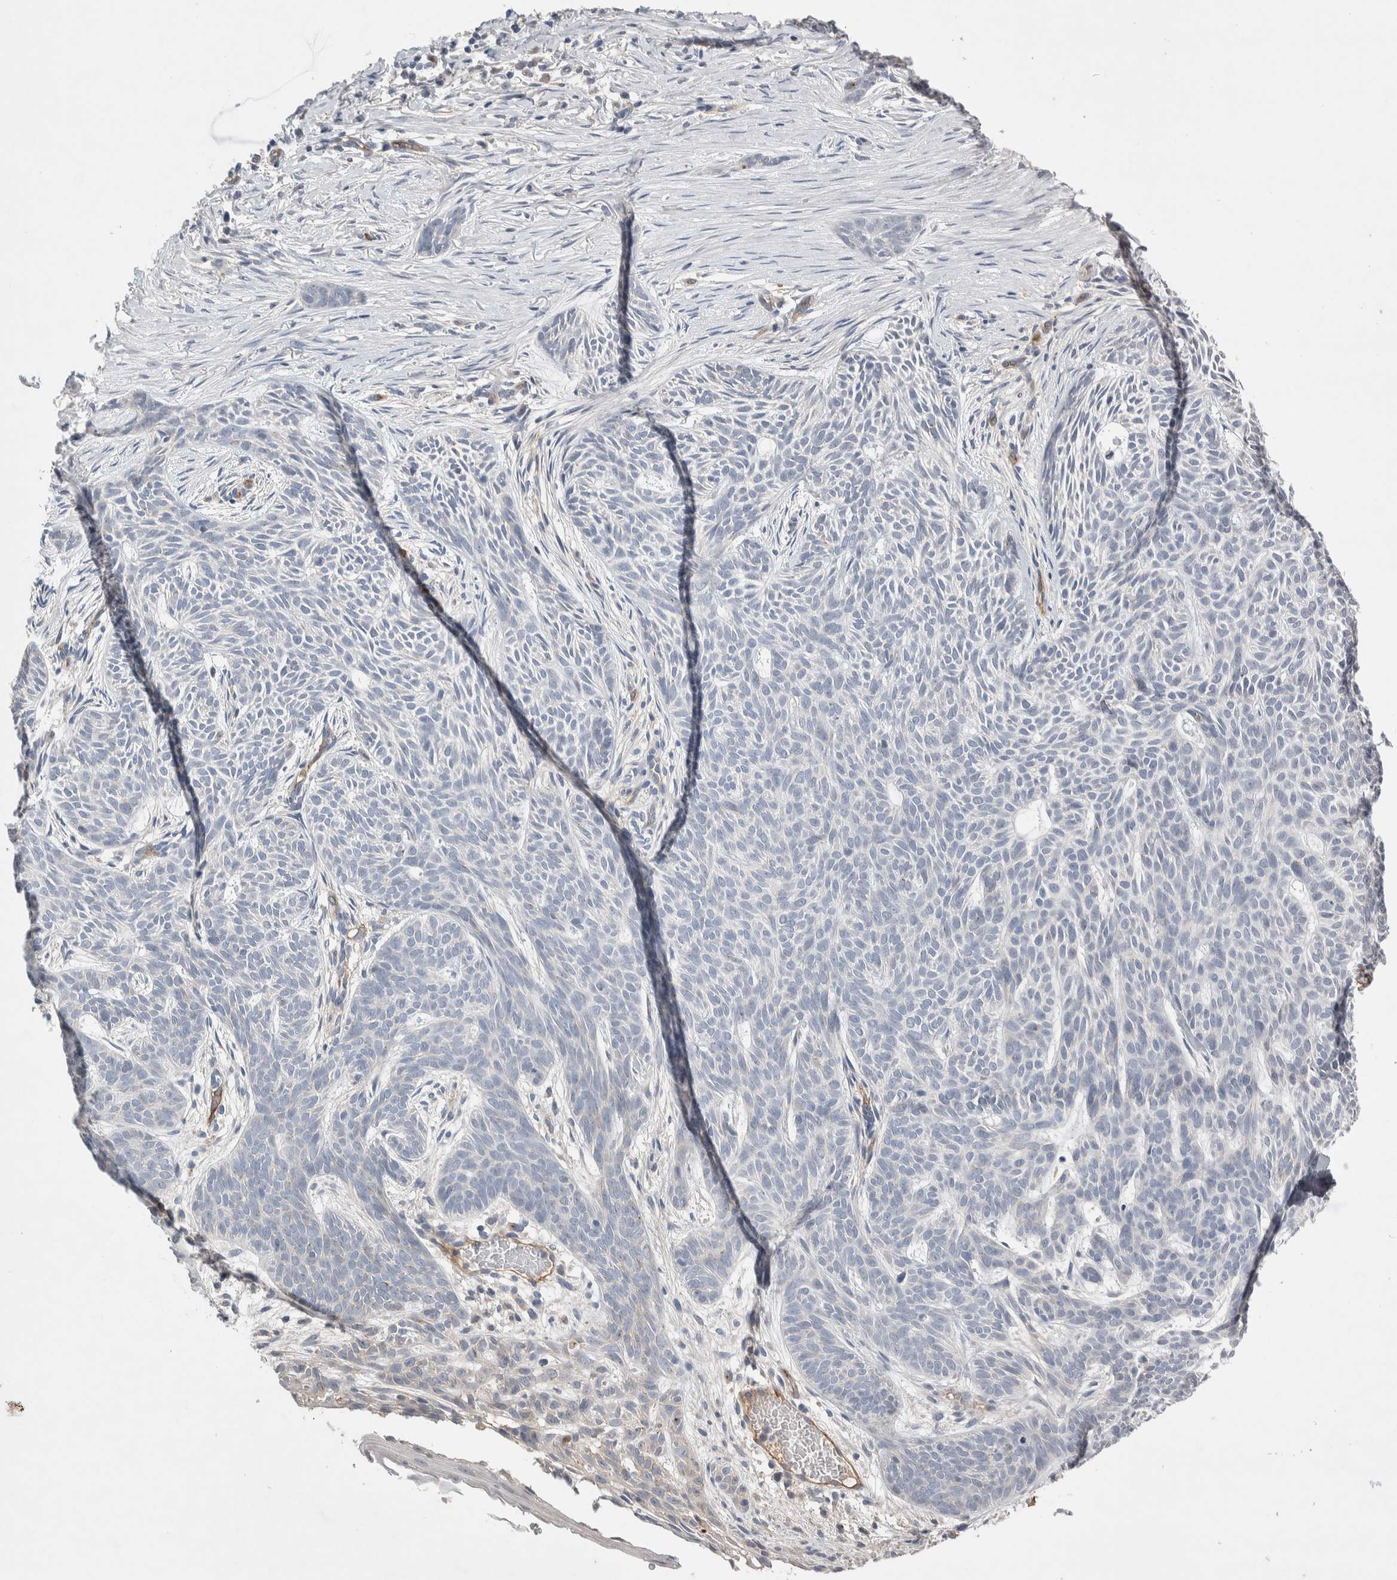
{"staining": {"intensity": "negative", "quantity": "none", "location": "none"}, "tissue": "skin cancer", "cell_type": "Tumor cells", "image_type": "cancer", "snomed": [{"axis": "morphology", "description": "Basal cell carcinoma"}, {"axis": "topography", "description": "Skin"}], "caption": "Immunohistochemistry histopathology image of neoplastic tissue: human skin basal cell carcinoma stained with DAB (3,3'-diaminobenzidine) demonstrates no significant protein staining in tumor cells.", "gene": "CEP131", "patient": {"sex": "female", "age": 59}}